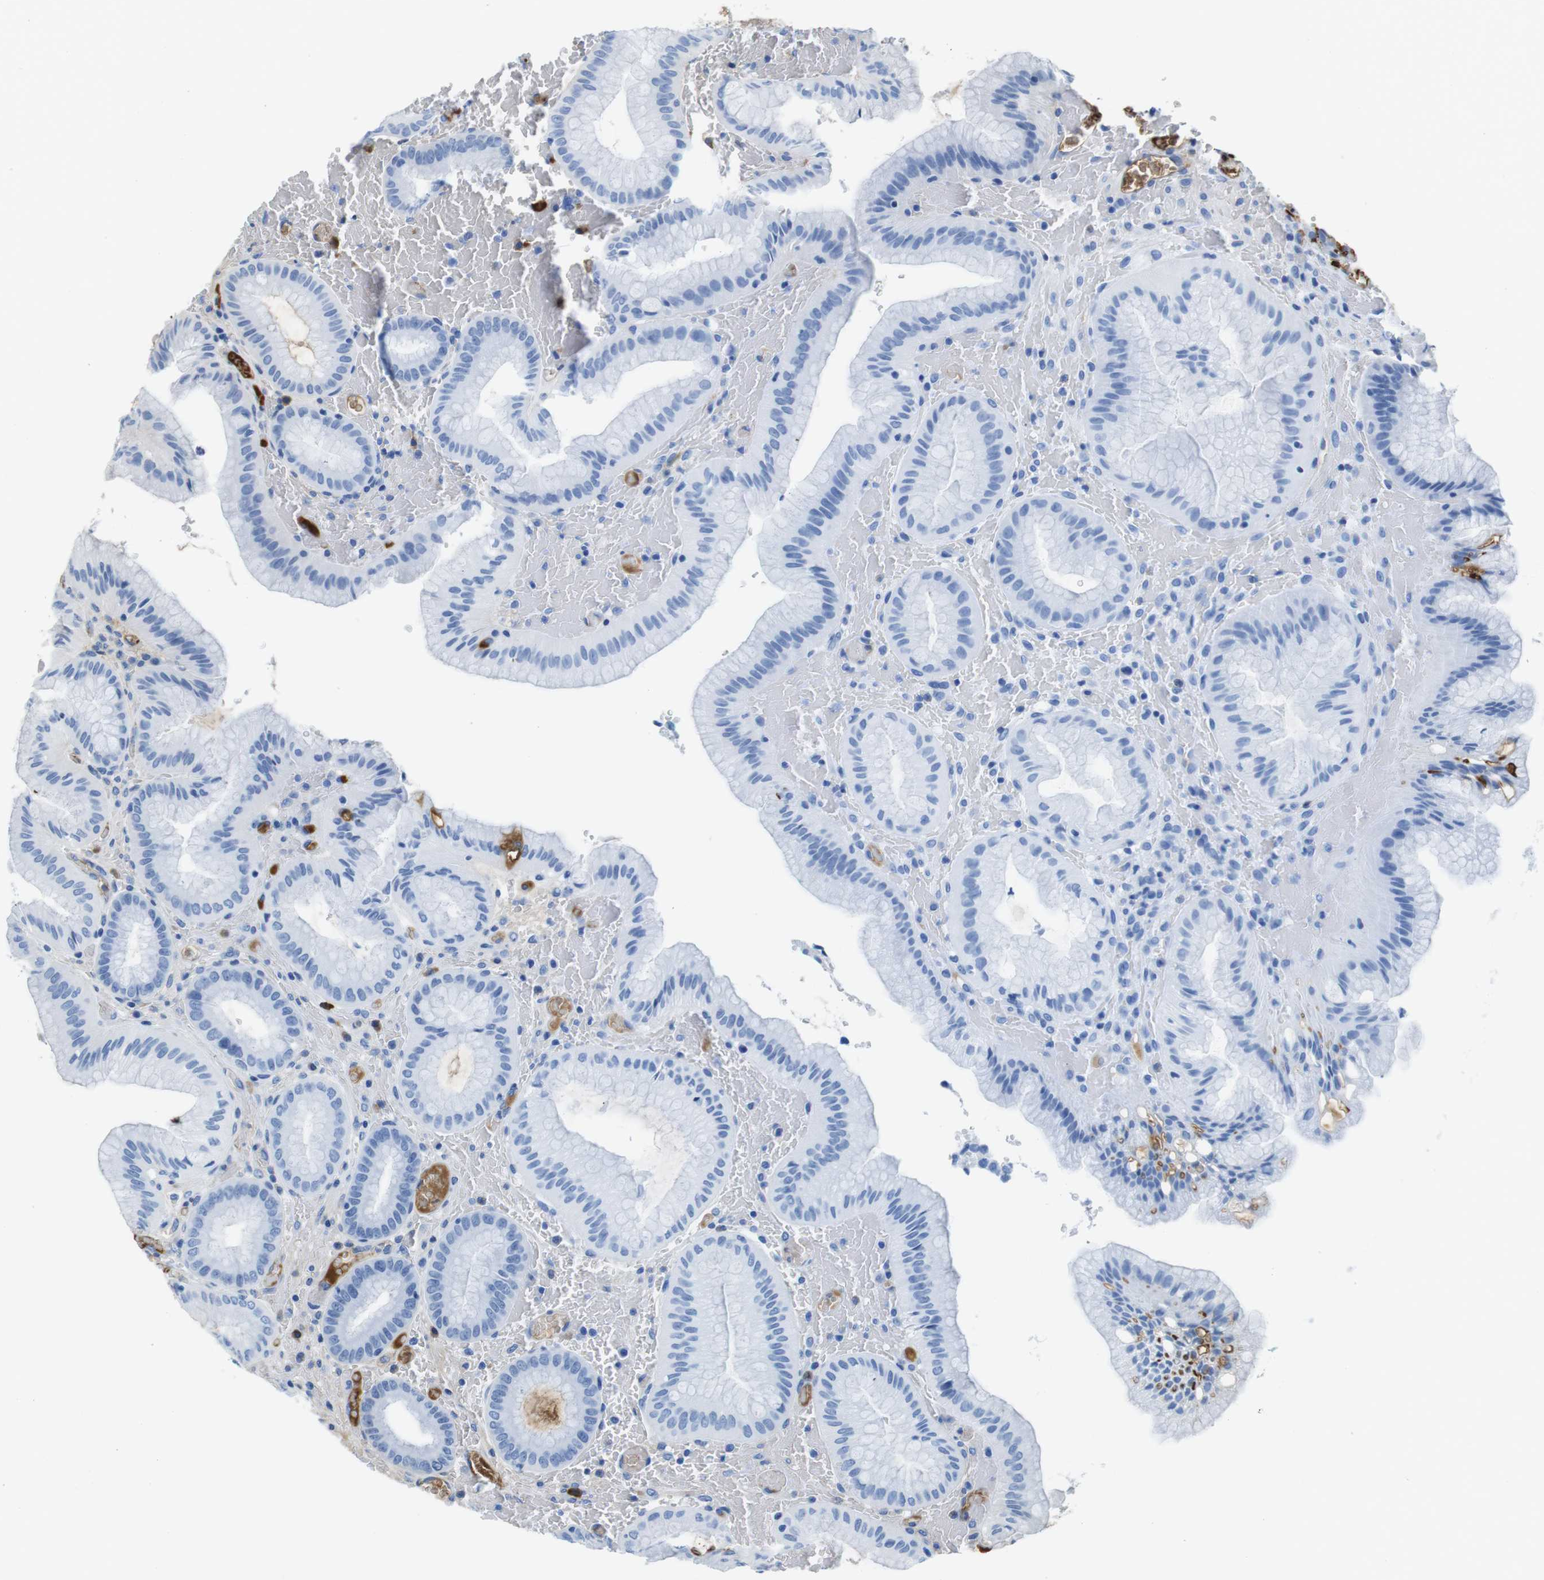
{"staining": {"intensity": "negative", "quantity": "none", "location": "none"}, "tissue": "stomach", "cell_type": "Glandular cells", "image_type": "normal", "snomed": [{"axis": "morphology", "description": "Normal tissue, NOS"}, {"axis": "morphology", "description": "Carcinoid, malignant, NOS"}, {"axis": "topography", "description": "Stomach, upper"}], "caption": "Immunohistochemistry of benign human stomach exhibits no staining in glandular cells. (DAB immunohistochemistry (IHC), high magnification).", "gene": "IGKC", "patient": {"sex": "male", "age": 39}}